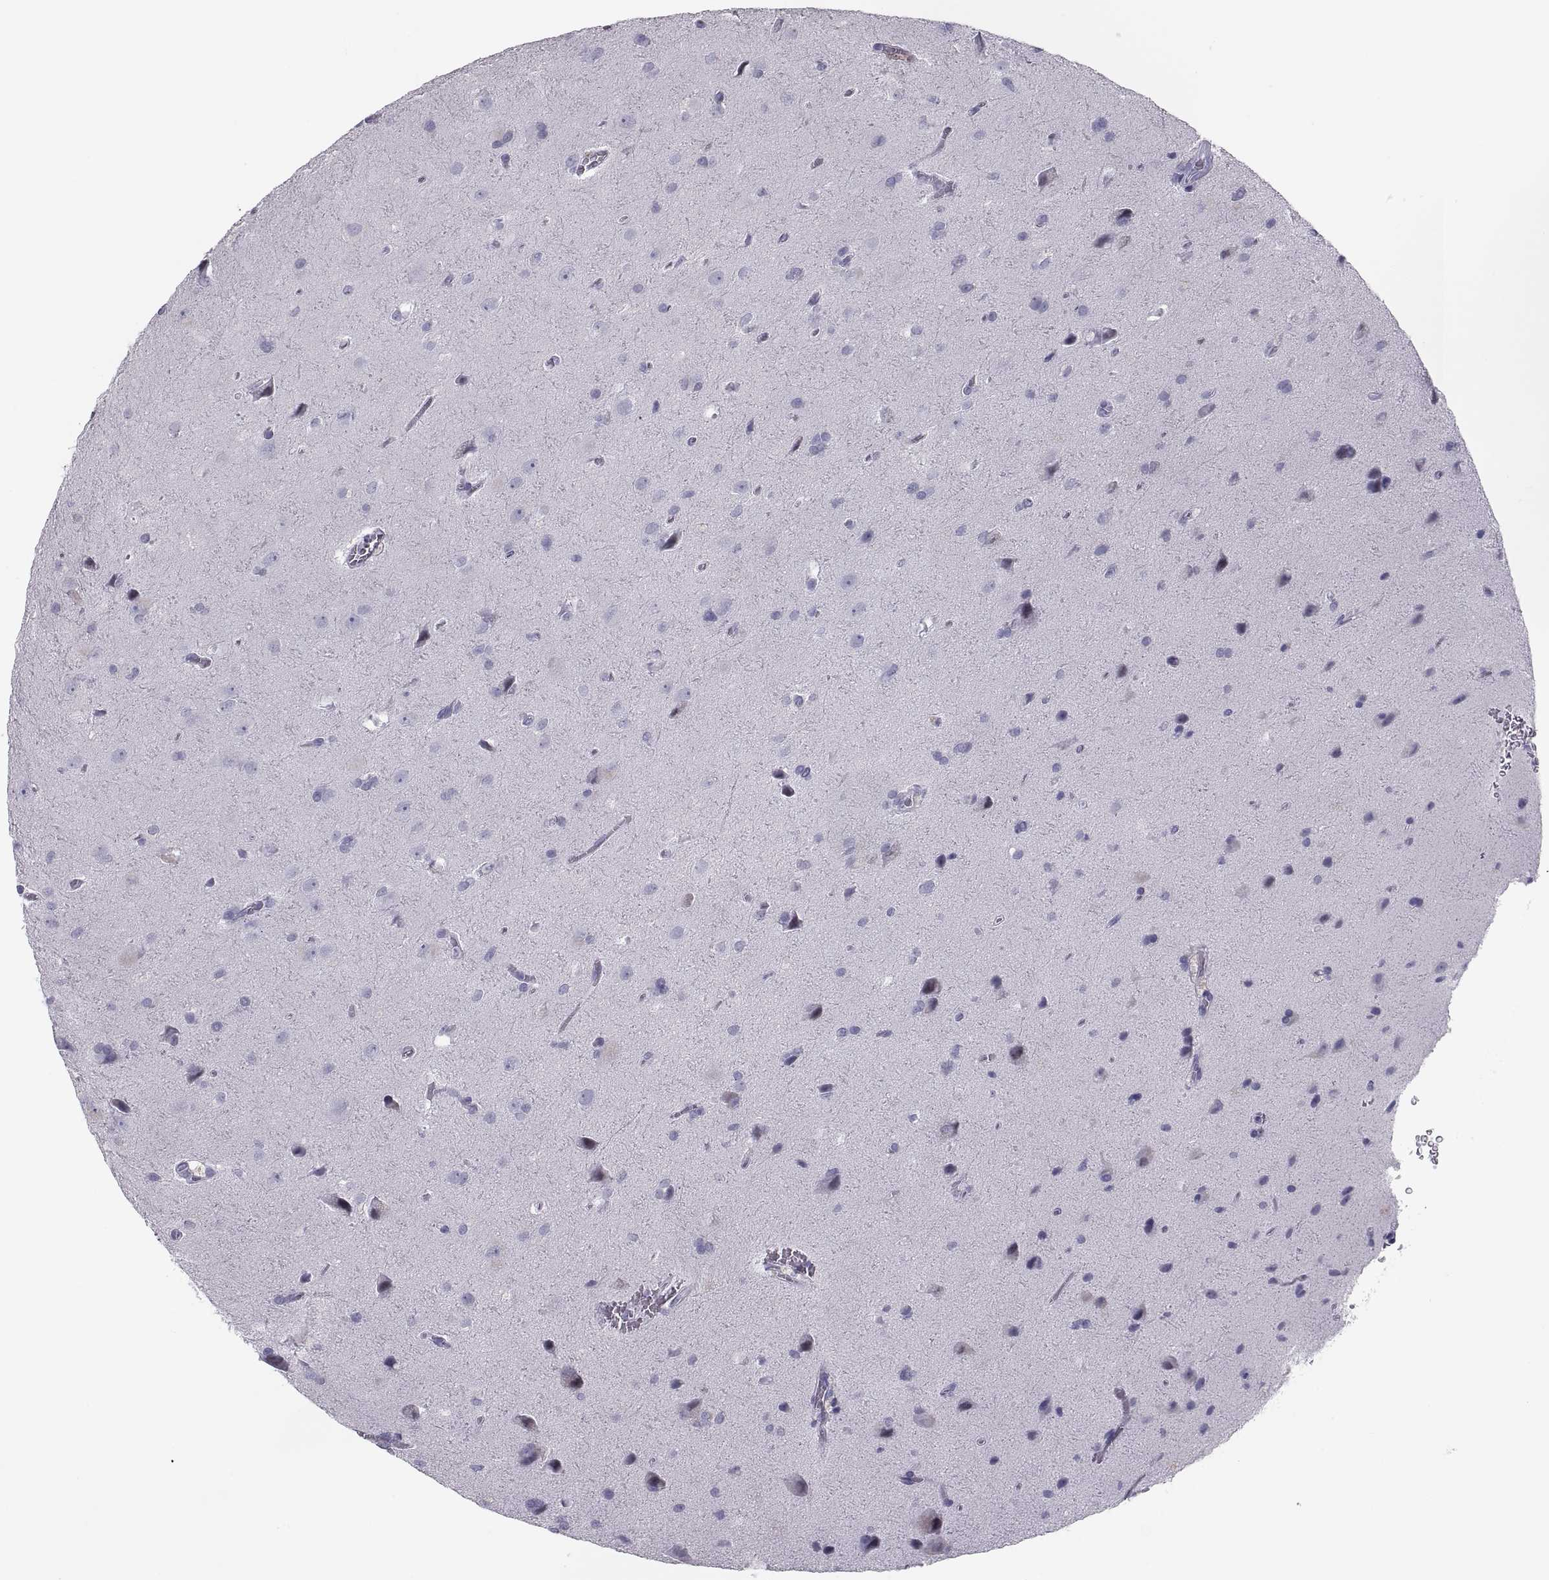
{"staining": {"intensity": "negative", "quantity": "none", "location": "none"}, "tissue": "glioma", "cell_type": "Tumor cells", "image_type": "cancer", "snomed": [{"axis": "morphology", "description": "Glioma, malignant, Low grade"}, {"axis": "topography", "description": "Brain"}], "caption": "A high-resolution image shows IHC staining of malignant glioma (low-grade), which exhibits no significant staining in tumor cells.", "gene": "CRISP1", "patient": {"sex": "male", "age": 58}}